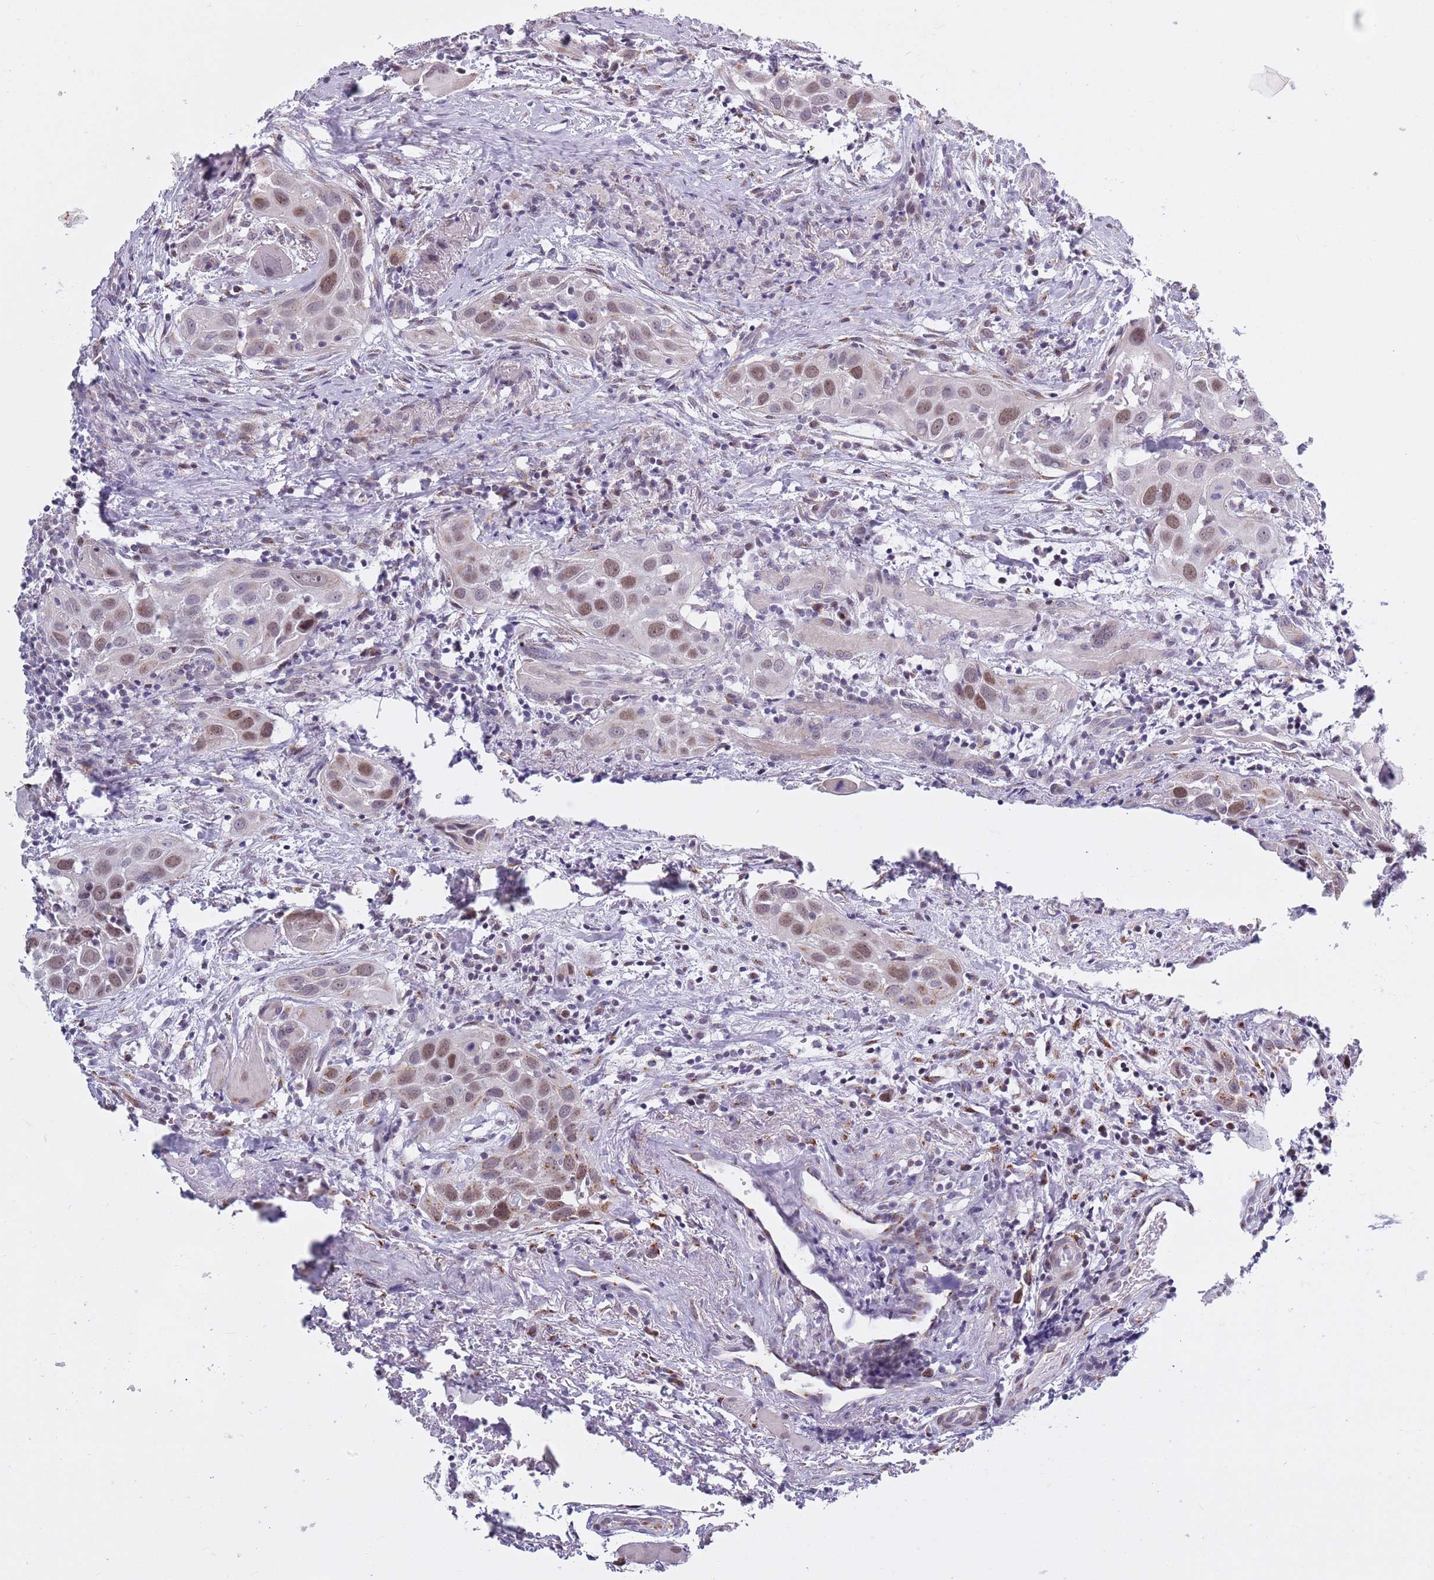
{"staining": {"intensity": "weak", "quantity": ">75%", "location": "cytoplasmic/membranous,nuclear"}, "tissue": "head and neck cancer", "cell_type": "Tumor cells", "image_type": "cancer", "snomed": [{"axis": "morphology", "description": "Squamous cell carcinoma, NOS"}, {"axis": "topography", "description": "Oral tissue"}, {"axis": "topography", "description": "Head-Neck"}], "caption": "Human head and neck cancer stained for a protein (brown) exhibits weak cytoplasmic/membranous and nuclear positive staining in approximately >75% of tumor cells.", "gene": "ZKSCAN2", "patient": {"sex": "female", "age": 50}}